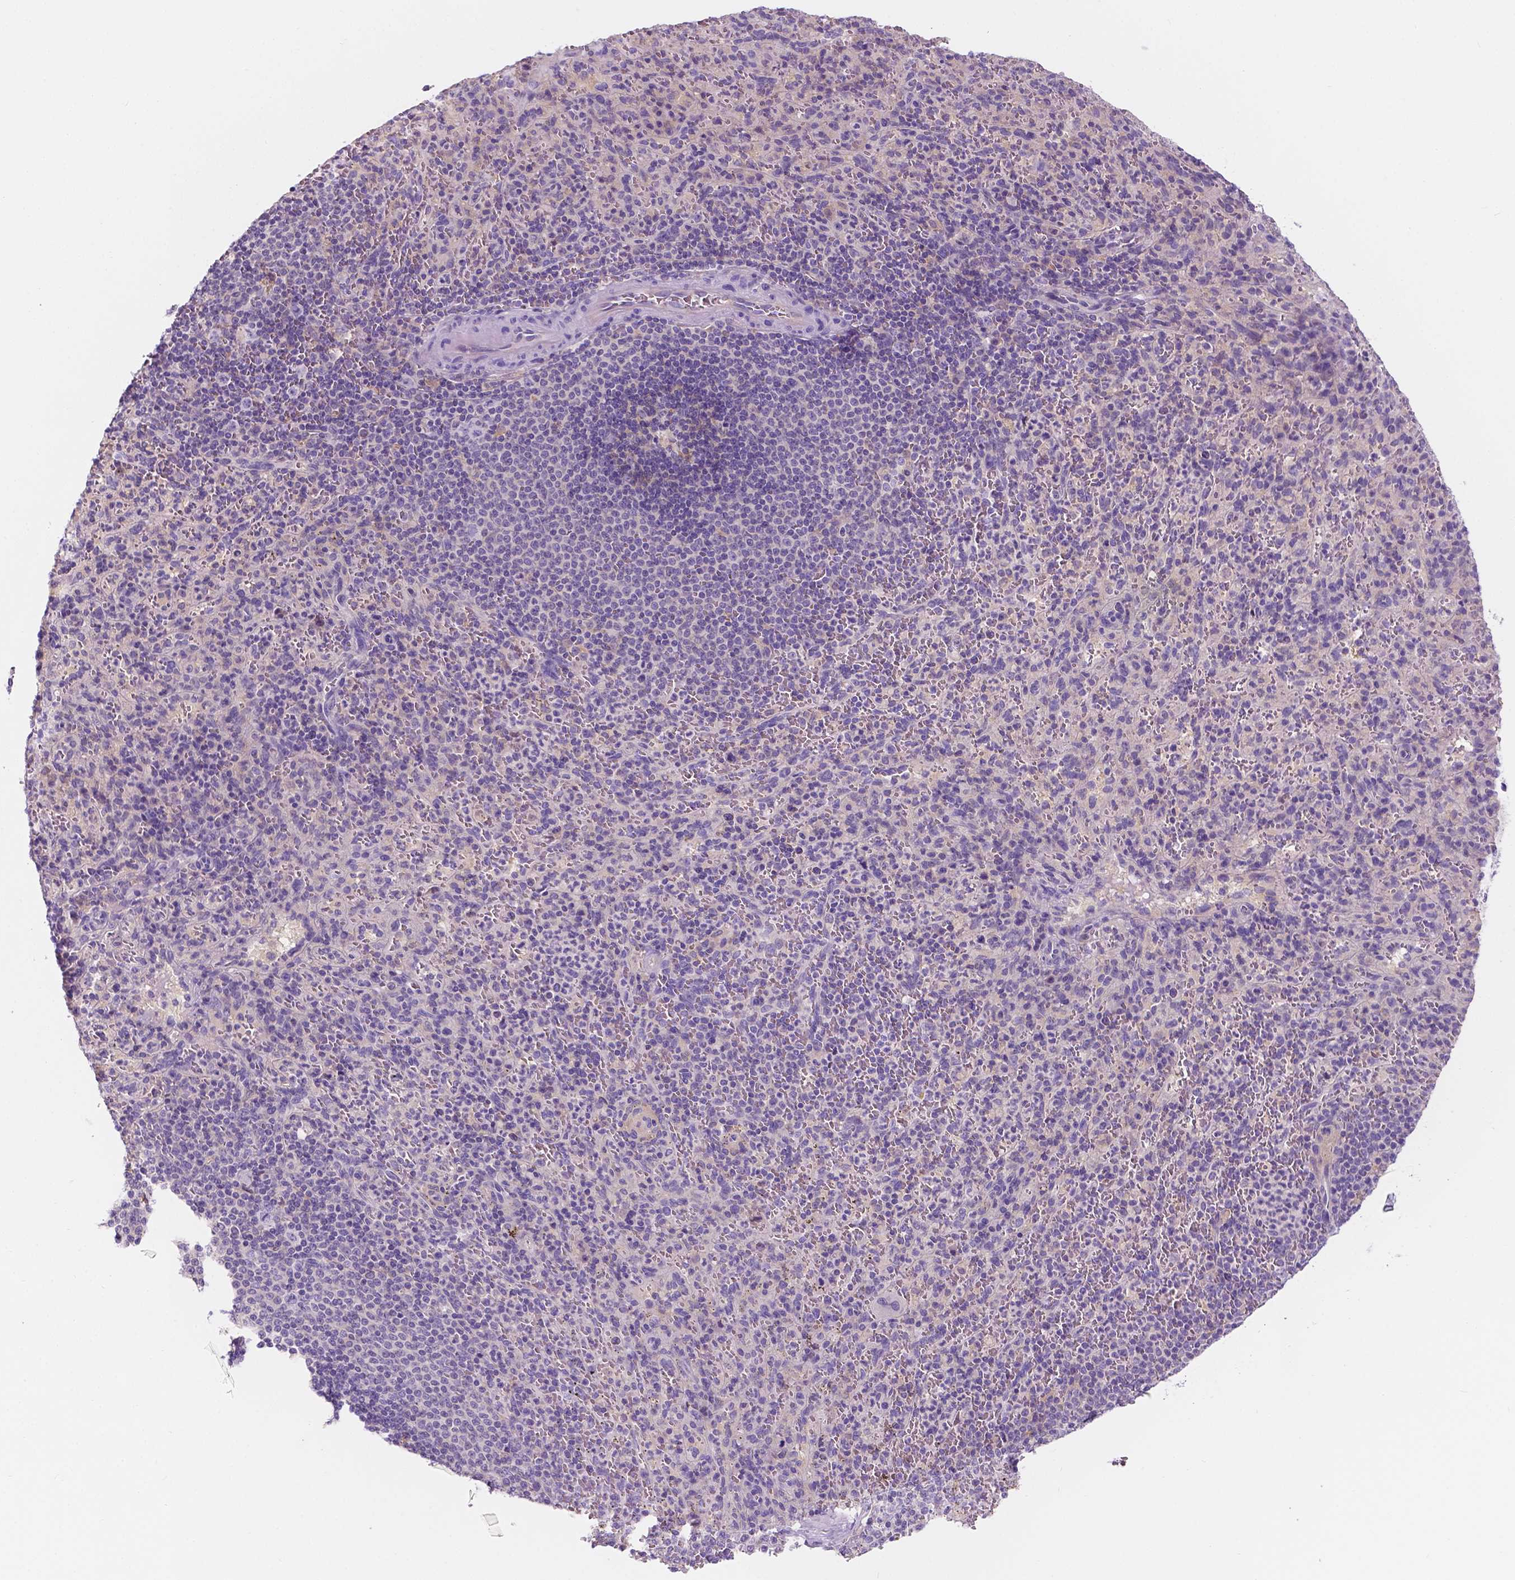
{"staining": {"intensity": "negative", "quantity": "none", "location": "none"}, "tissue": "spleen", "cell_type": "Cells in red pulp", "image_type": "normal", "snomed": [{"axis": "morphology", "description": "Normal tissue, NOS"}, {"axis": "topography", "description": "Spleen"}], "caption": "Immunohistochemistry (IHC) of unremarkable spleen exhibits no staining in cells in red pulp. Brightfield microscopy of immunohistochemistry (IHC) stained with DAB (3,3'-diaminobenzidine) (brown) and hematoxylin (blue), captured at high magnification.", "gene": "SIRT2", "patient": {"sex": "male", "age": 57}}